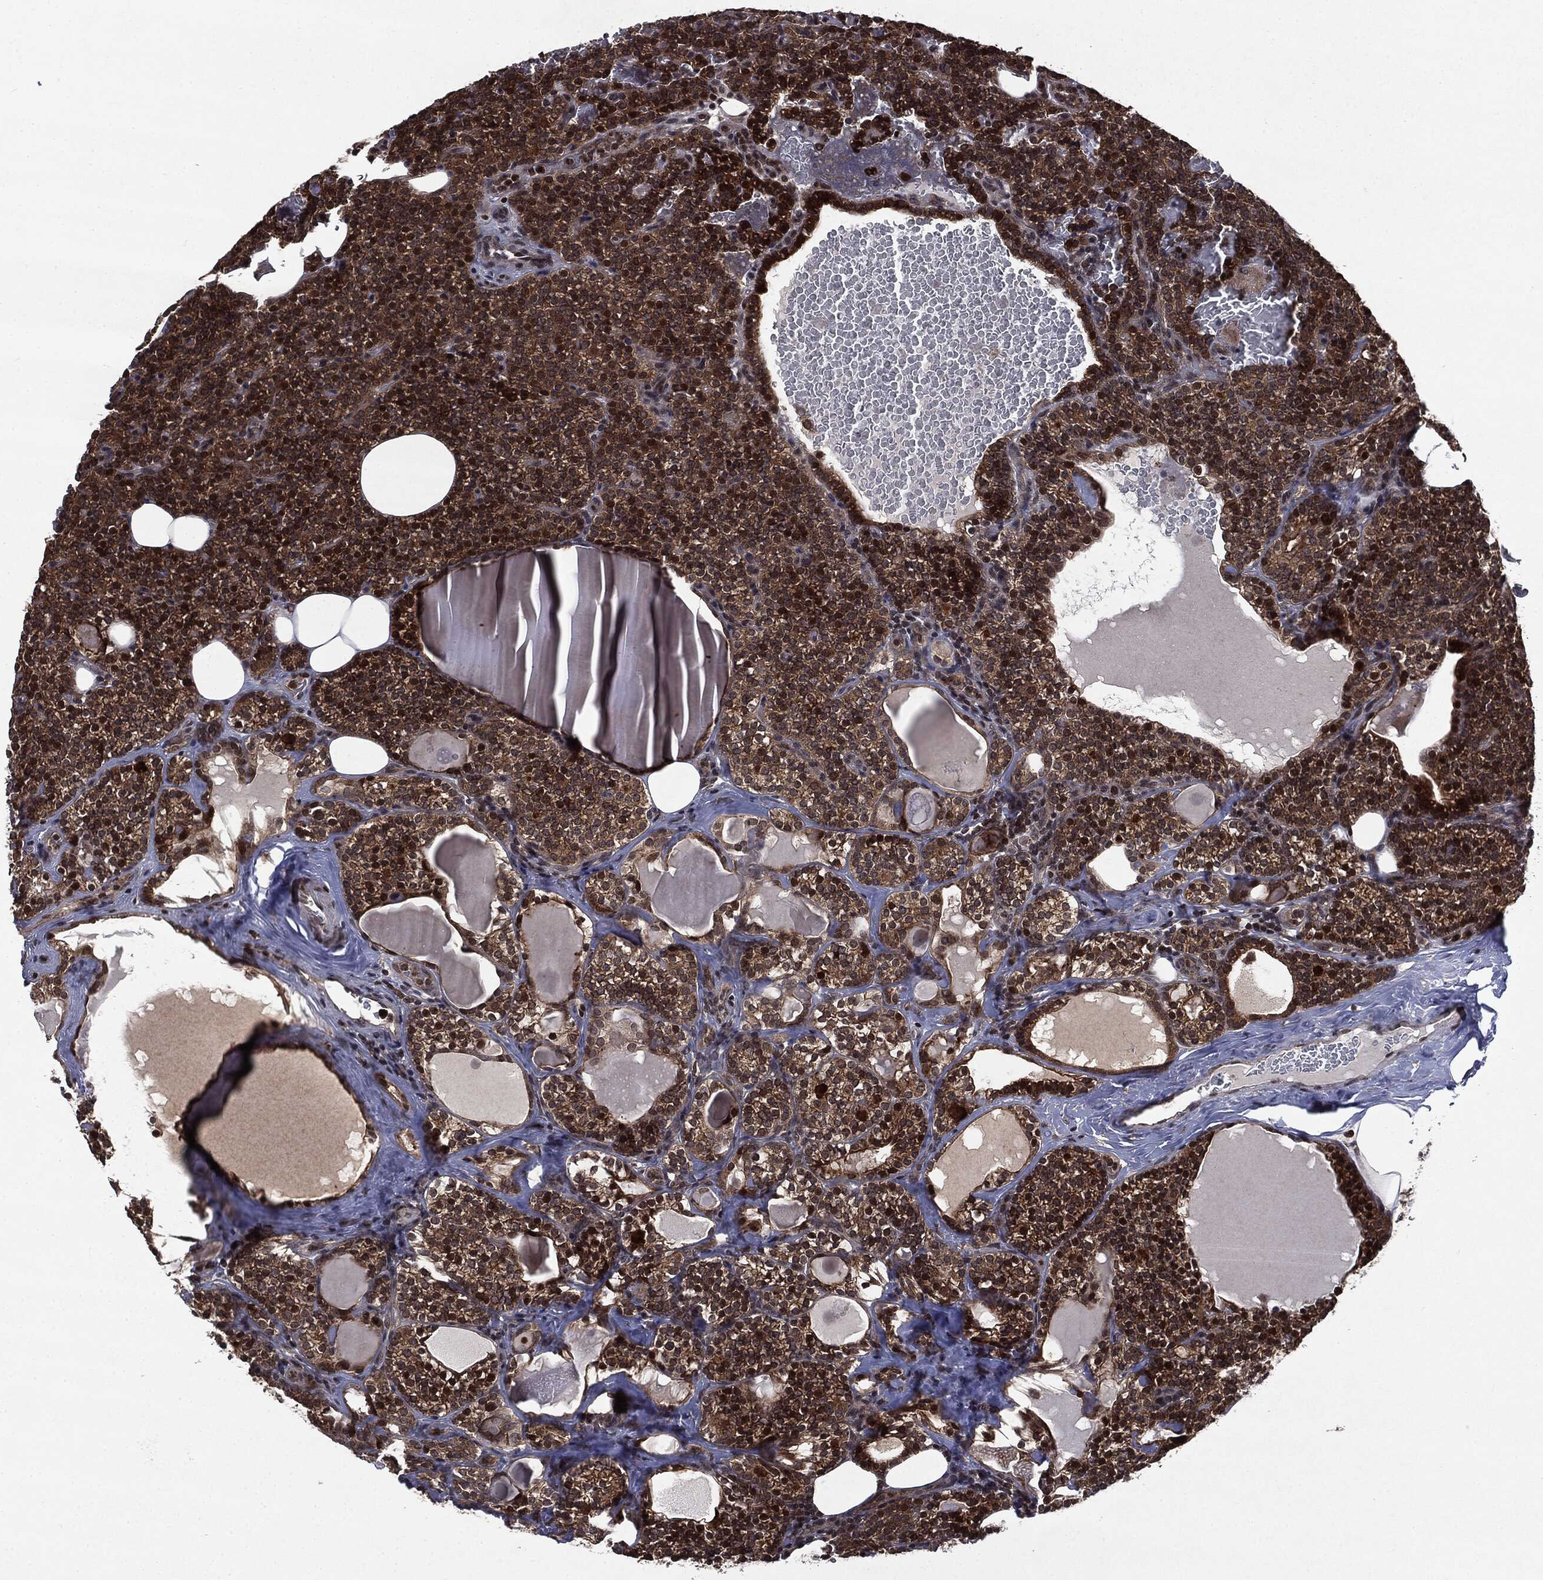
{"staining": {"intensity": "strong", "quantity": "25%-75%", "location": "cytoplasmic/membranous,nuclear"}, "tissue": "parathyroid gland", "cell_type": "Glandular cells", "image_type": "normal", "snomed": [{"axis": "morphology", "description": "Normal tissue, NOS"}, {"axis": "topography", "description": "Parathyroid gland"}], "caption": "IHC histopathology image of normal human parathyroid gland stained for a protein (brown), which shows high levels of strong cytoplasmic/membranous,nuclear positivity in about 25%-75% of glandular cells.", "gene": "STAU2", "patient": {"sex": "female", "age": 63}}